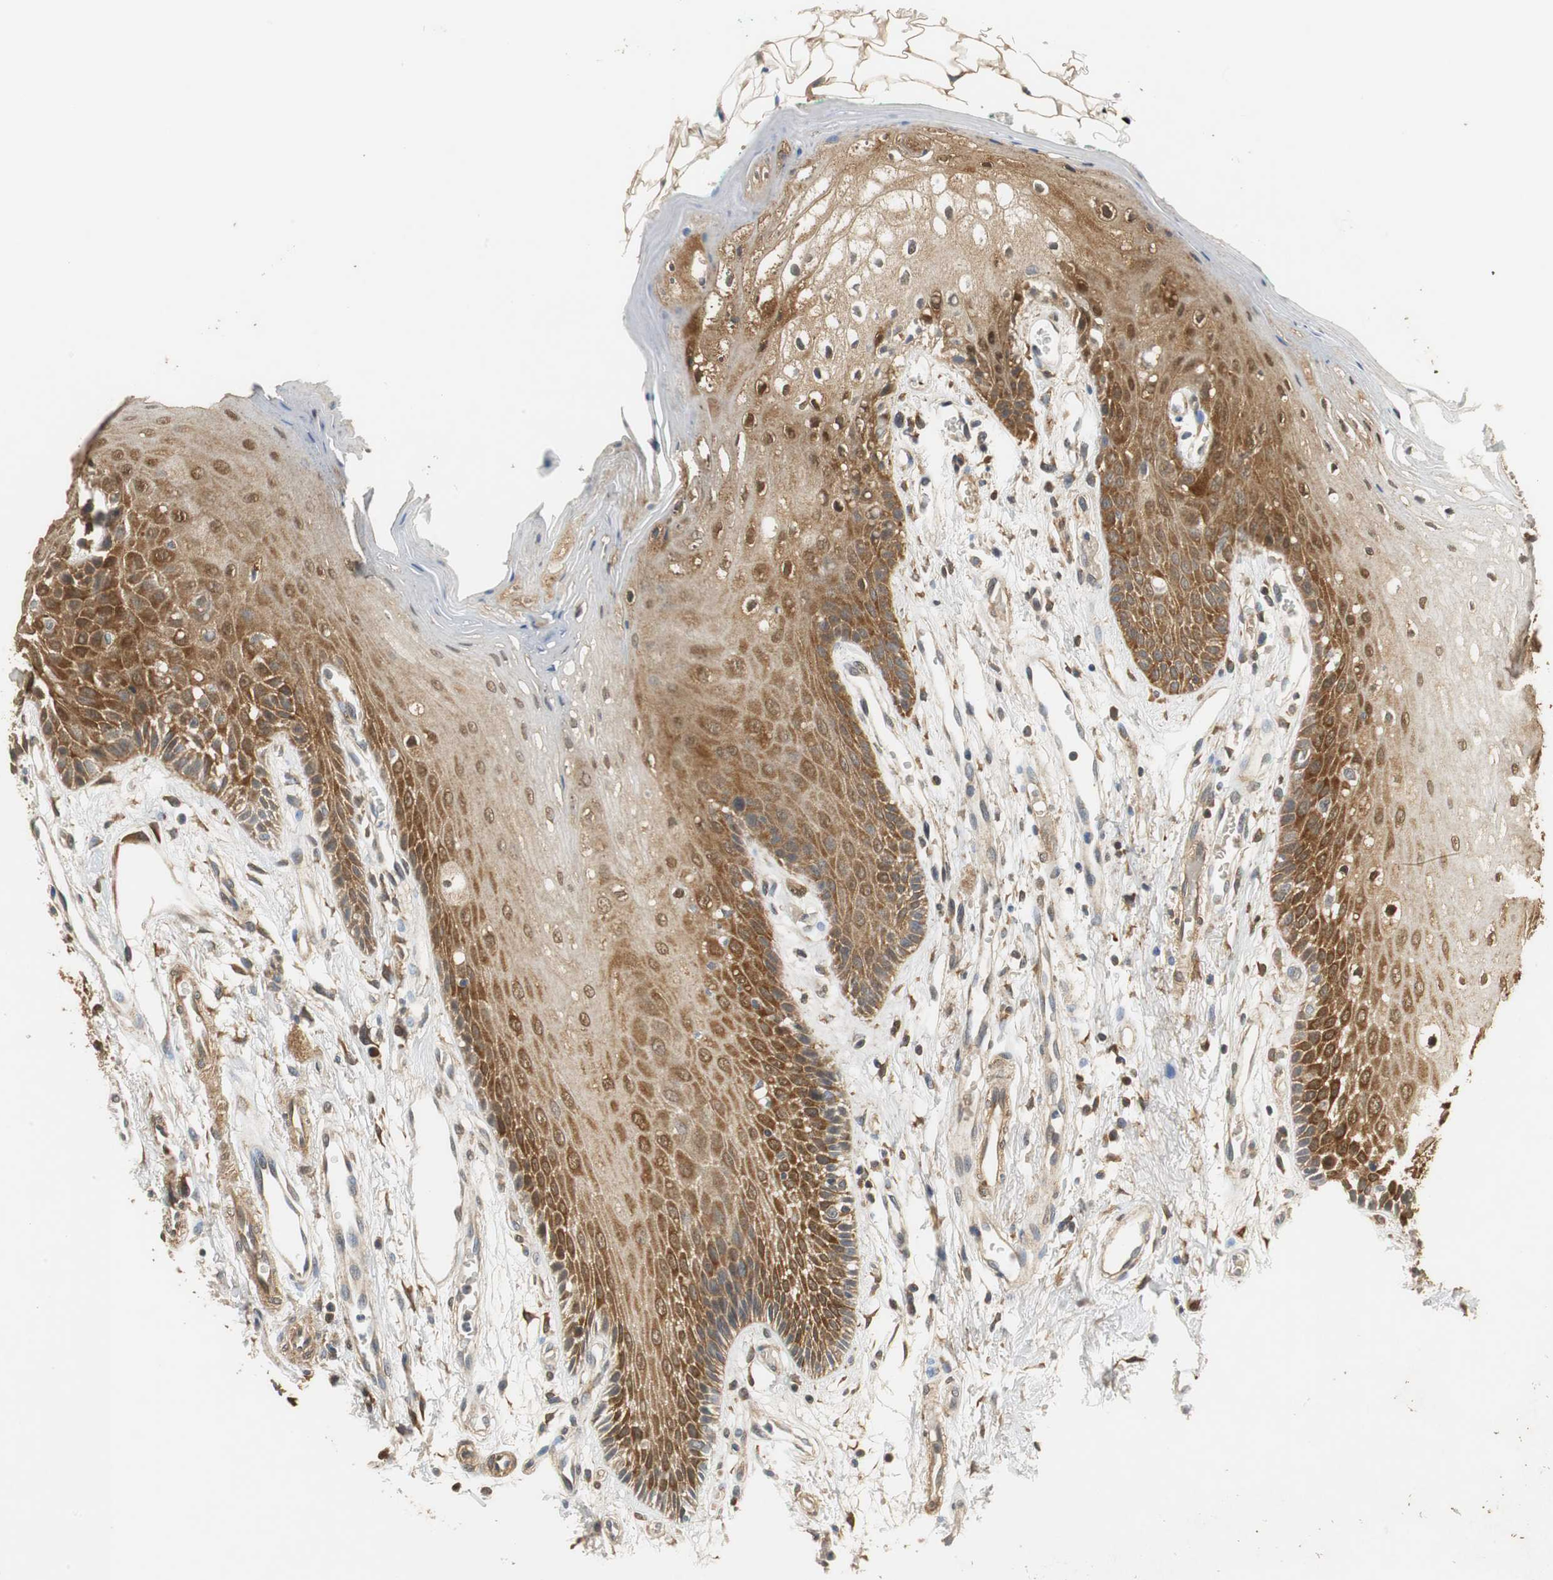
{"staining": {"intensity": "moderate", "quantity": ">75%", "location": "cytoplasmic/membranous,nuclear"}, "tissue": "oral mucosa", "cell_type": "Squamous epithelial cells", "image_type": "normal", "snomed": [{"axis": "morphology", "description": "Normal tissue, NOS"}, {"axis": "morphology", "description": "Squamous cell carcinoma, NOS"}, {"axis": "topography", "description": "Skeletal muscle"}, {"axis": "topography", "description": "Oral tissue"}, {"axis": "topography", "description": "Head-Neck"}], "caption": "Protein positivity by immunohistochemistry (IHC) reveals moderate cytoplasmic/membranous,nuclear staining in approximately >75% of squamous epithelial cells in normal oral mucosa. The staining was performed using DAB, with brown indicating positive protein expression. Nuclei are stained blue with hematoxylin.", "gene": "UBQLN2", "patient": {"sex": "female", "age": 84}}